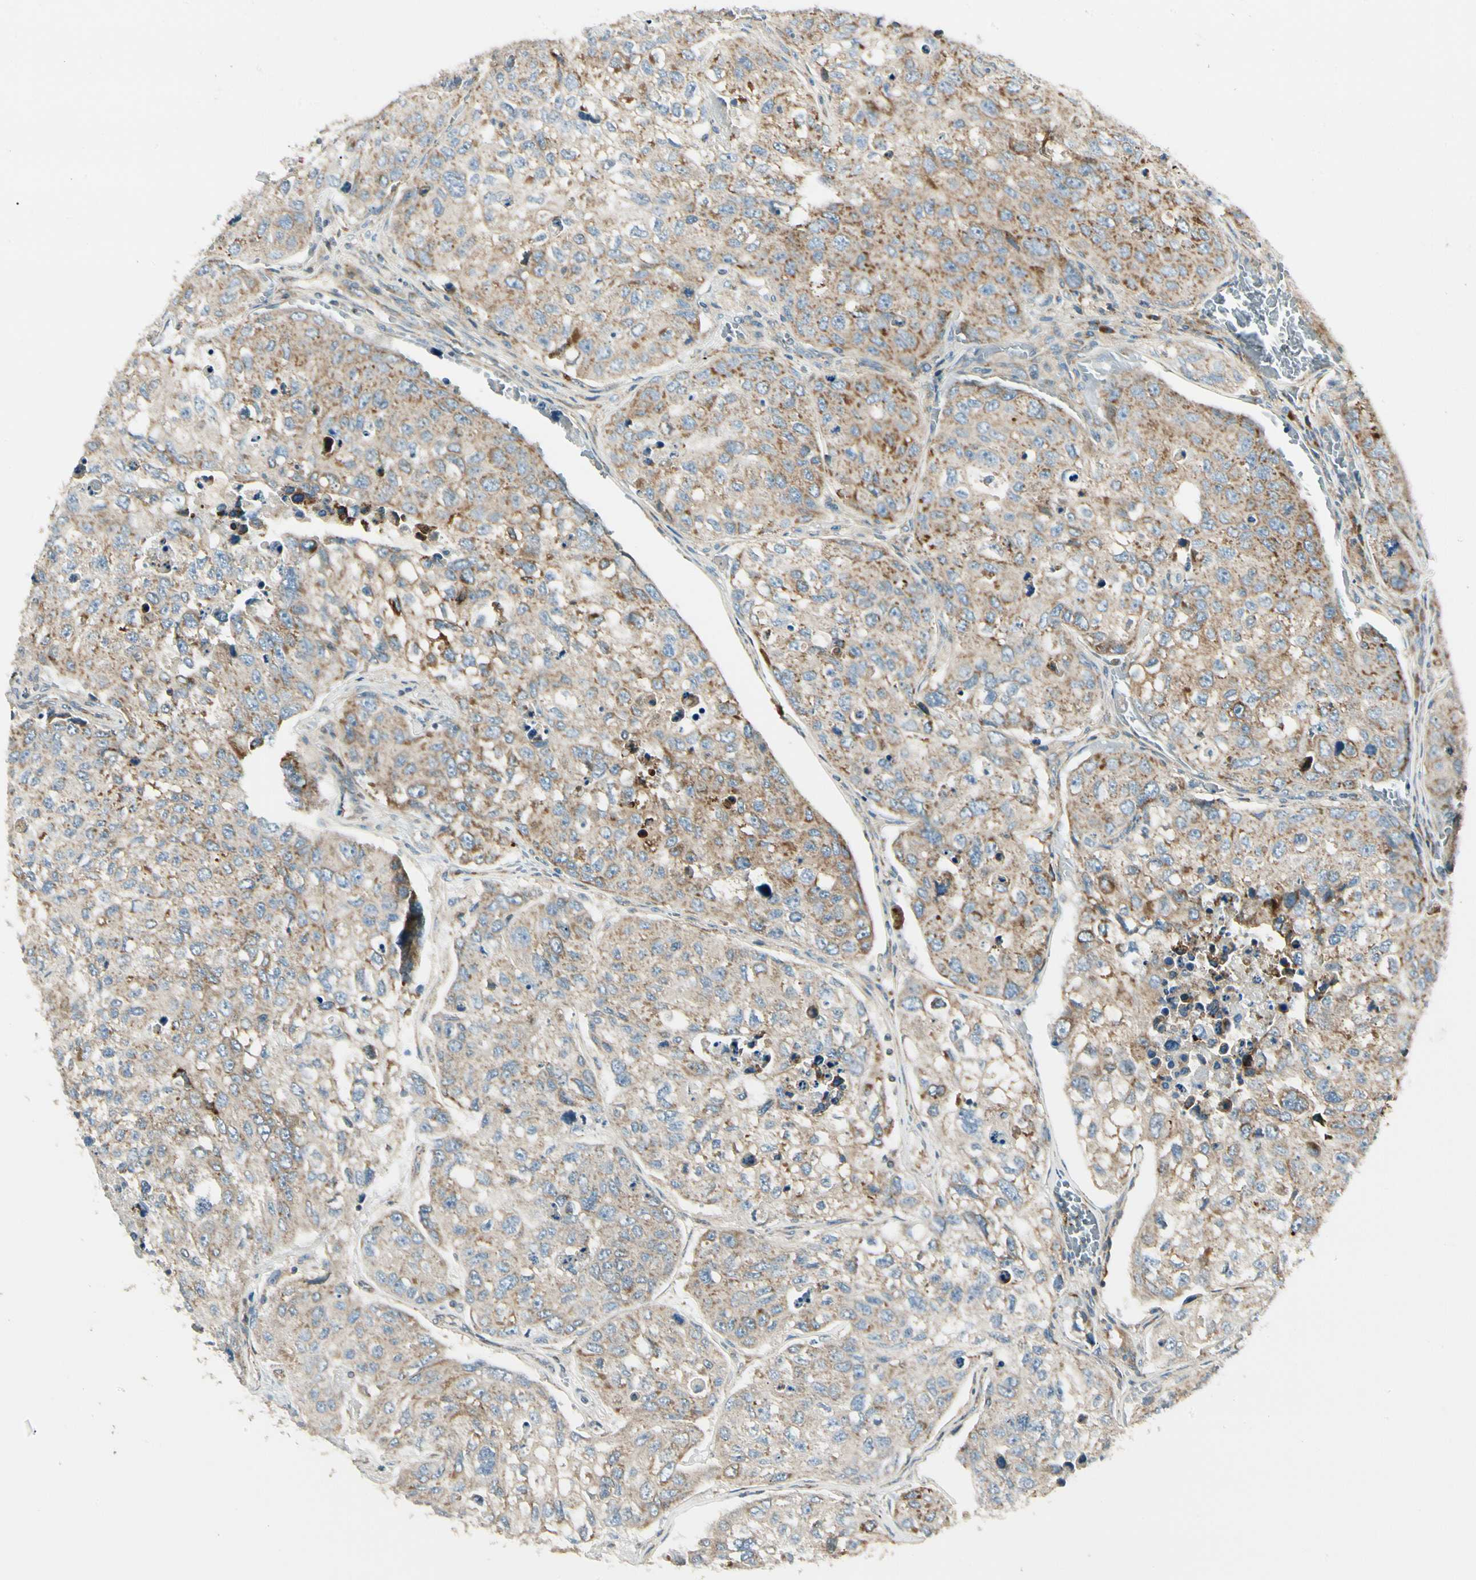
{"staining": {"intensity": "weak", "quantity": ">75%", "location": "cytoplasmic/membranous"}, "tissue": "urothelial cancer", "cell_type": "Tumor cells", "image_type": "cancer", "snomed": [{"axis": "morphology", "description": "Urothelial carcinoma, High grade"}, {"axis": "topography", "description": "Lymph node"}, {"axis": "topography", "description": "Urinary bladder"}], "caption": "This photomicrograph reveals immunohistochemistry (IHC) staining of high-grade urothelial carcinoma, with low weak cytoplasmic/membranous positivity in about >75% of tumor cells.", "gene": "MRPL9", "patient": {"sex": "male", "age": 51}}